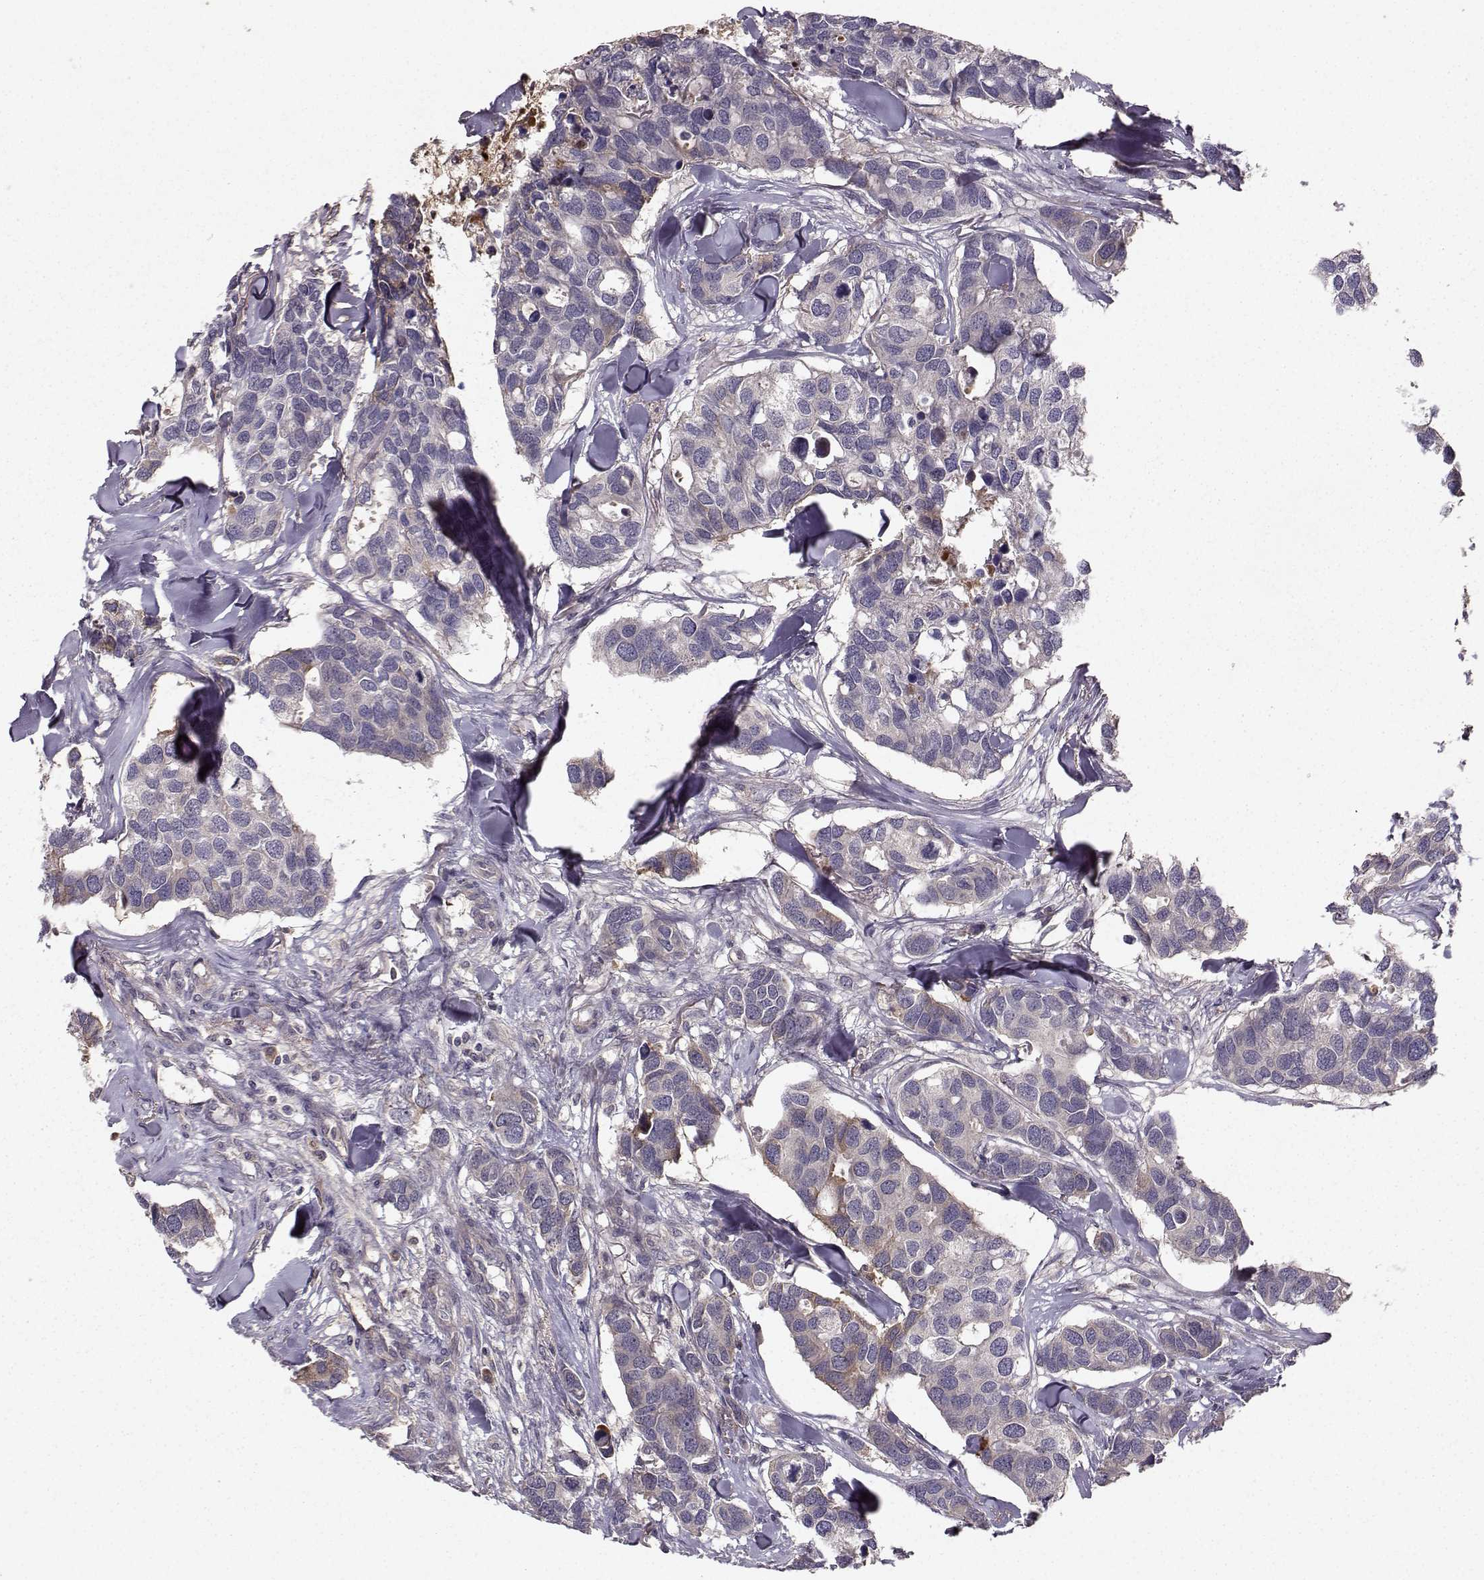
{"staining": {"intensity": "weak", "quantity": "<25%", "location": "cytoplasmic/membranous"}, "tissue": "breast cancer", "cell_type": "Tumor cells", "image_type": "cancer", "snomed": [{"axis": "morphology", "description": "Duct carcinoma"}, {"axis": "topography", "description": "Breast"}], "caption": "An image of human breast cancer (invasive ductal carcinoma) is negative for staining in tumor cells.", "gene": "WNT6", "patient": {"sex": "female", "age": 83}}